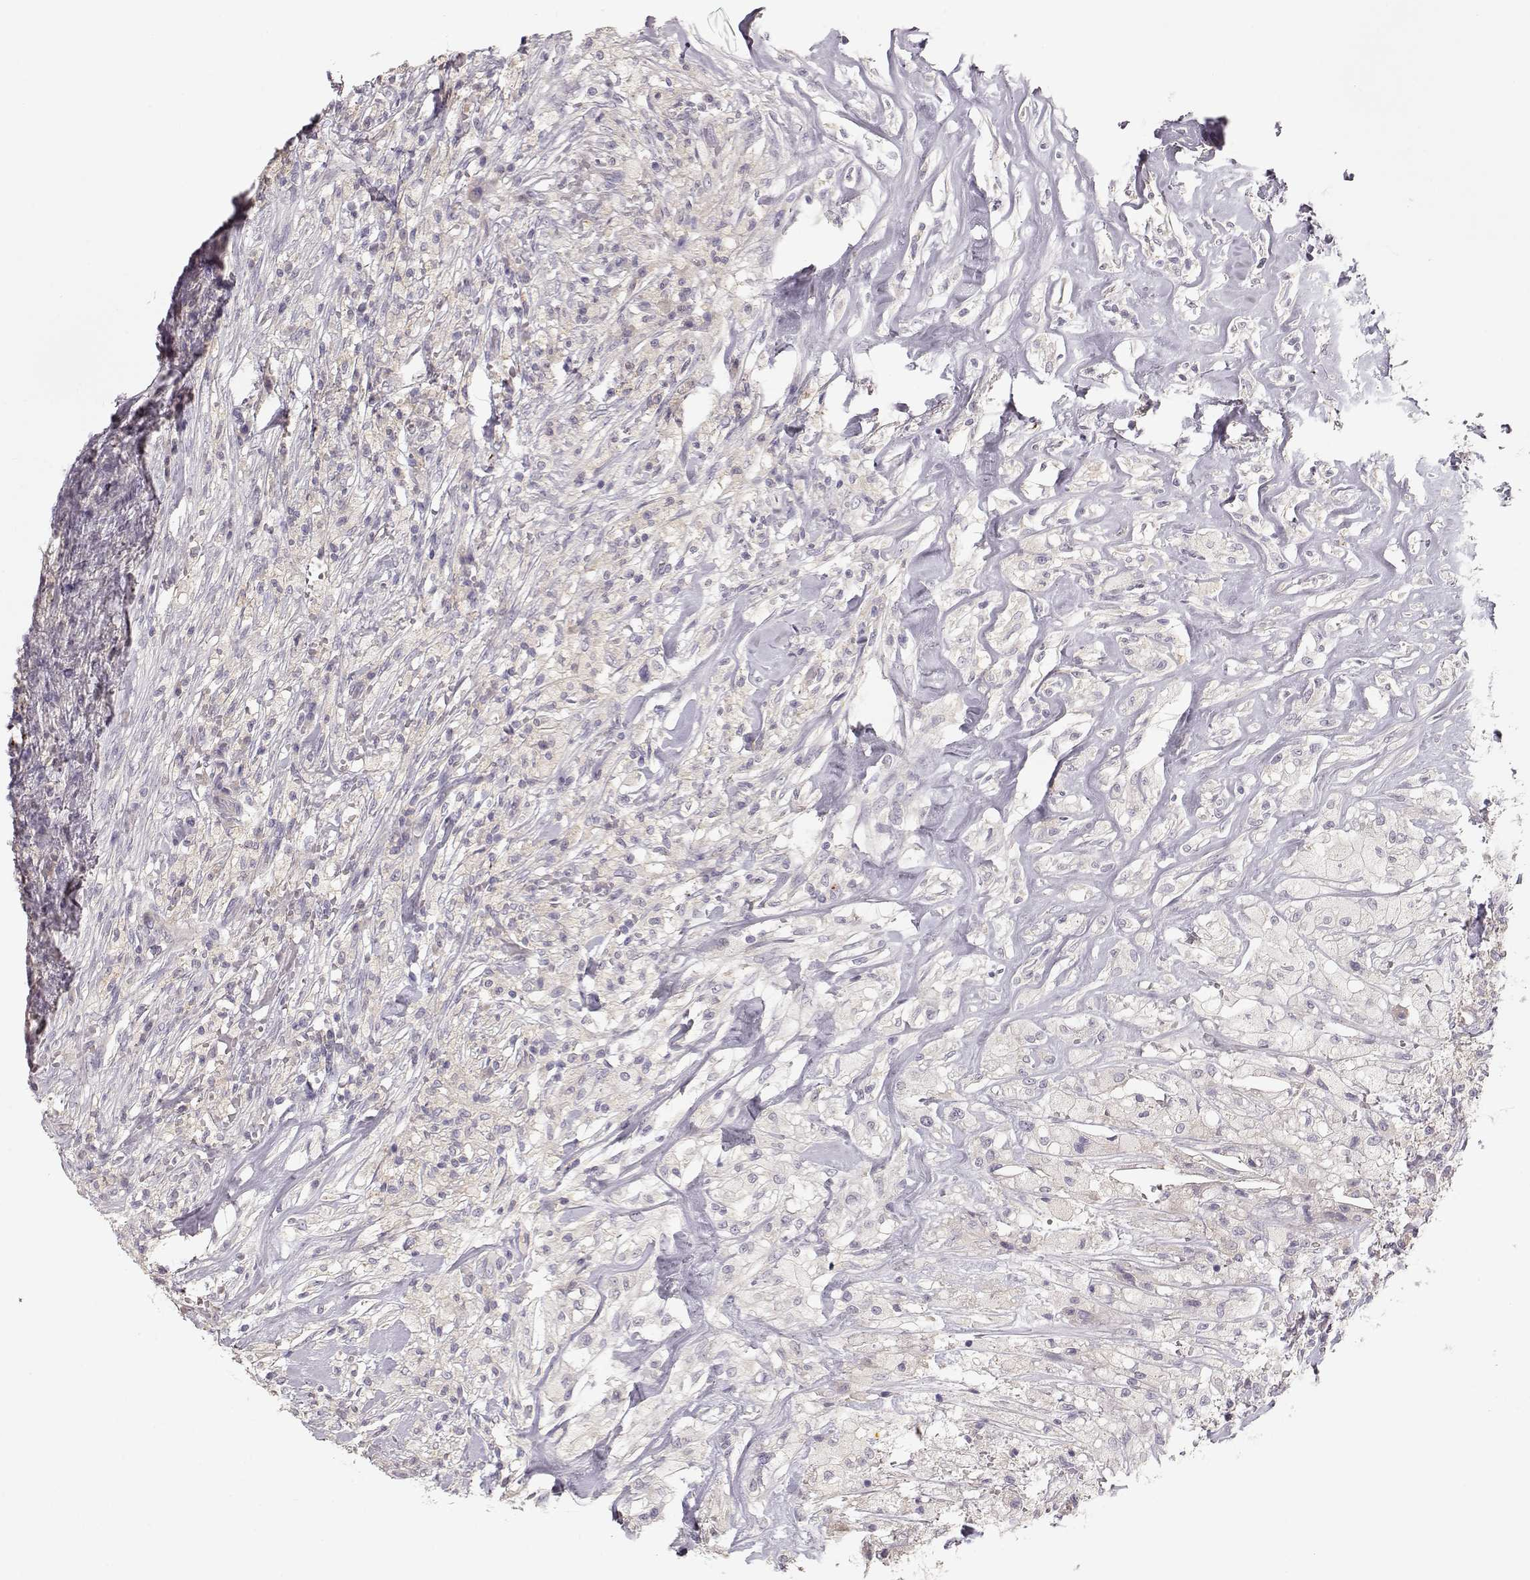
{"staining": {"intensity": "negative", "quantity": "none", "location": "none"}, "tissue": "testis cancer", "cell_type": "Tumor cells", "image_type": "cancer", "snomed": [{"axis": "morphology", "description": "Necrosis, NOS"}, {"axis": "morphology", "description": "Carcinoma, Embryonal, NOS"}, {"axis": "topography", "description": "Testis"}], "caption": "This is an immunohistochemistry (IHC) micrograph of embryonal carcinoma (testis). There is no positivity in tumor cells.", "gene": "ARHGAP8", "patient": {"sex": "male", "age": 19}}